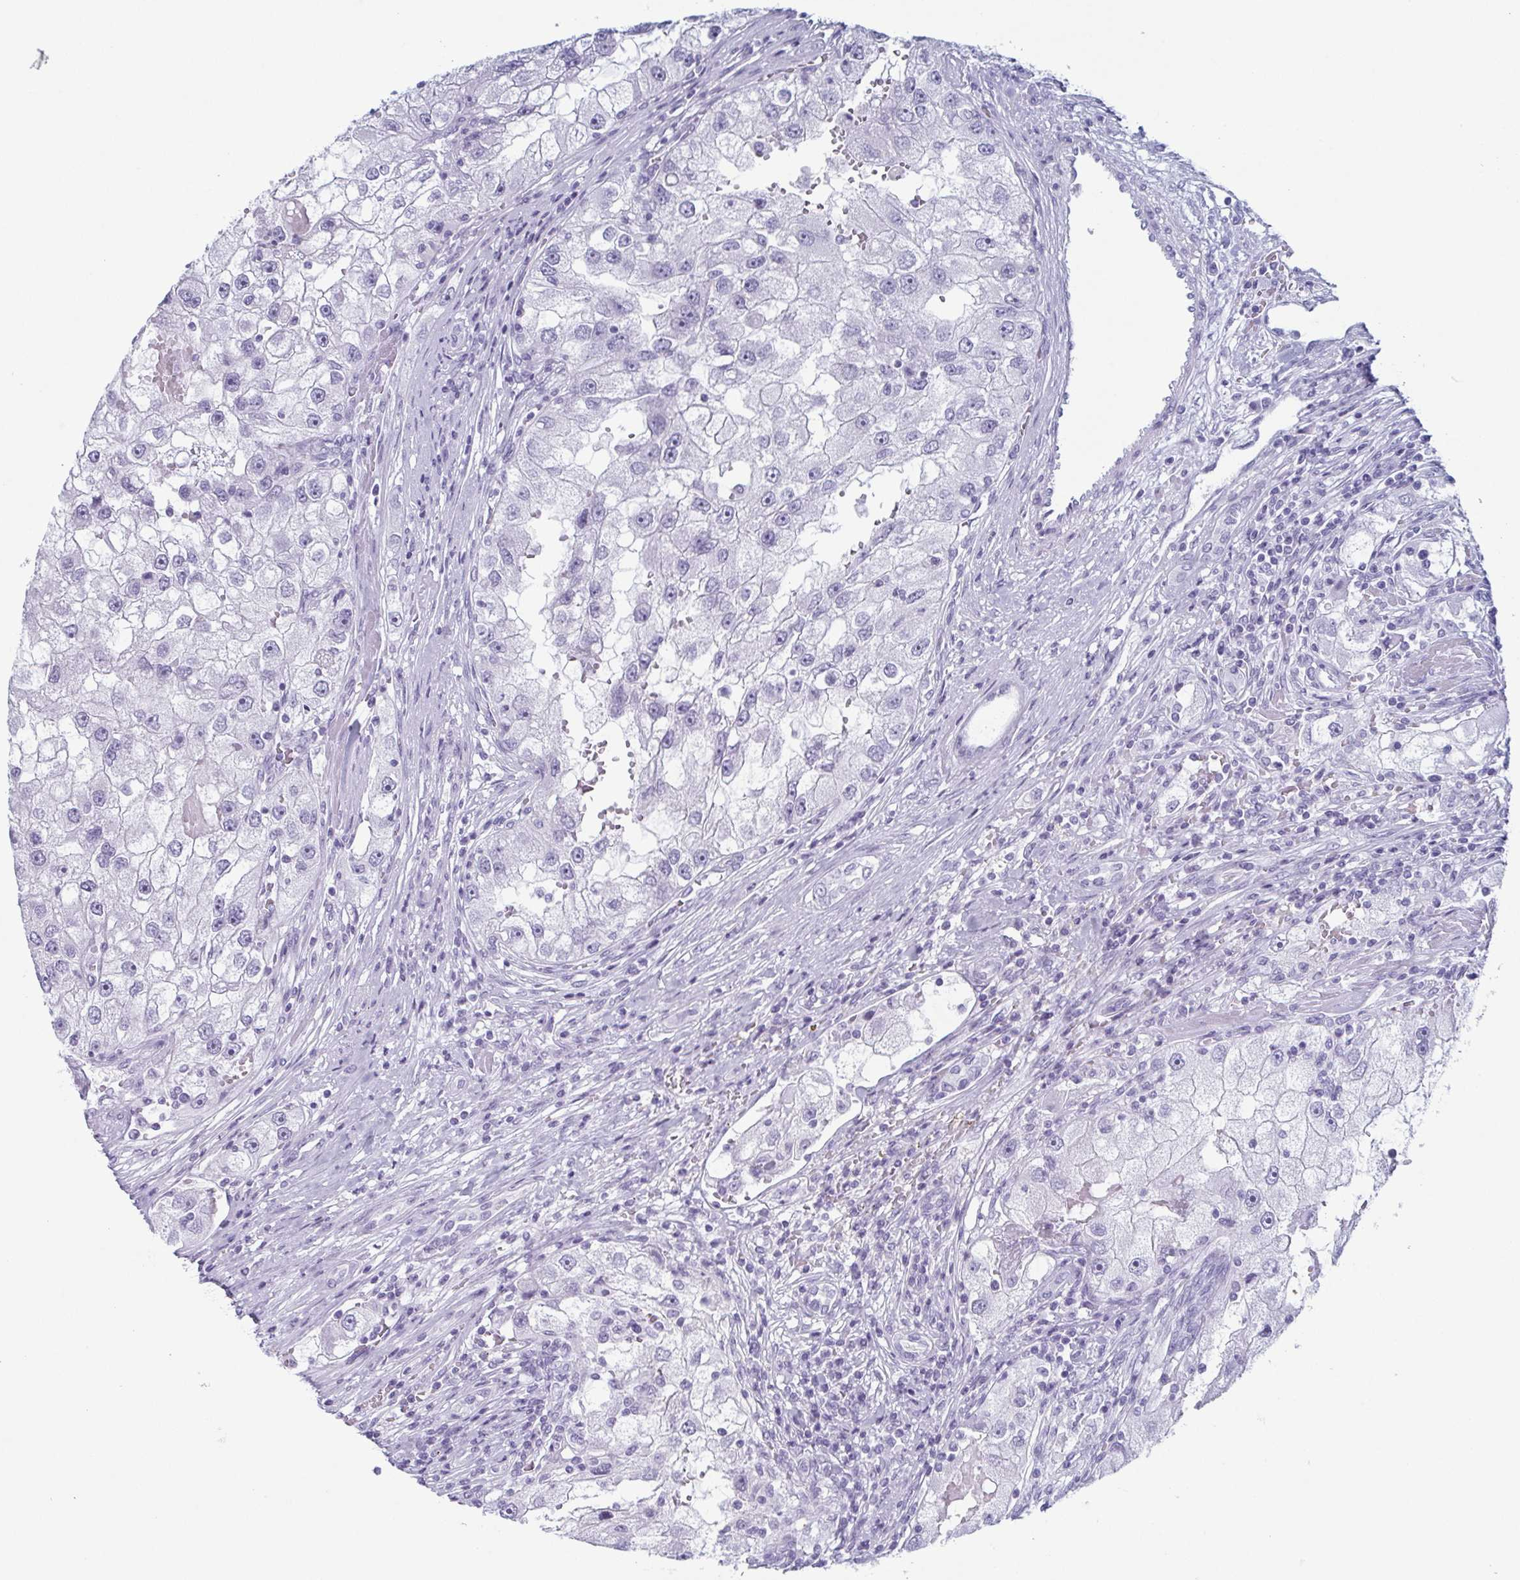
{"staining": {"intensity": "negative", "quantity": "none", "location": "none"}, "tissue": "renal cancer", "cell_type": "Tumor cells", "image_type": "cancer", "snomed": [{"axis": "morphology", "description": "Adenocarcinoma, NOS"}, {"axis": "topography", "description": "Kidney"}], "caption": "IHC histopathology image of renal cancer (adenocarcinoma) stained for a protein (brown), which exhibits no positivity in tumor cells.", "gene": "ENKUR", "patient": {"sex": "male", "age": 63}}